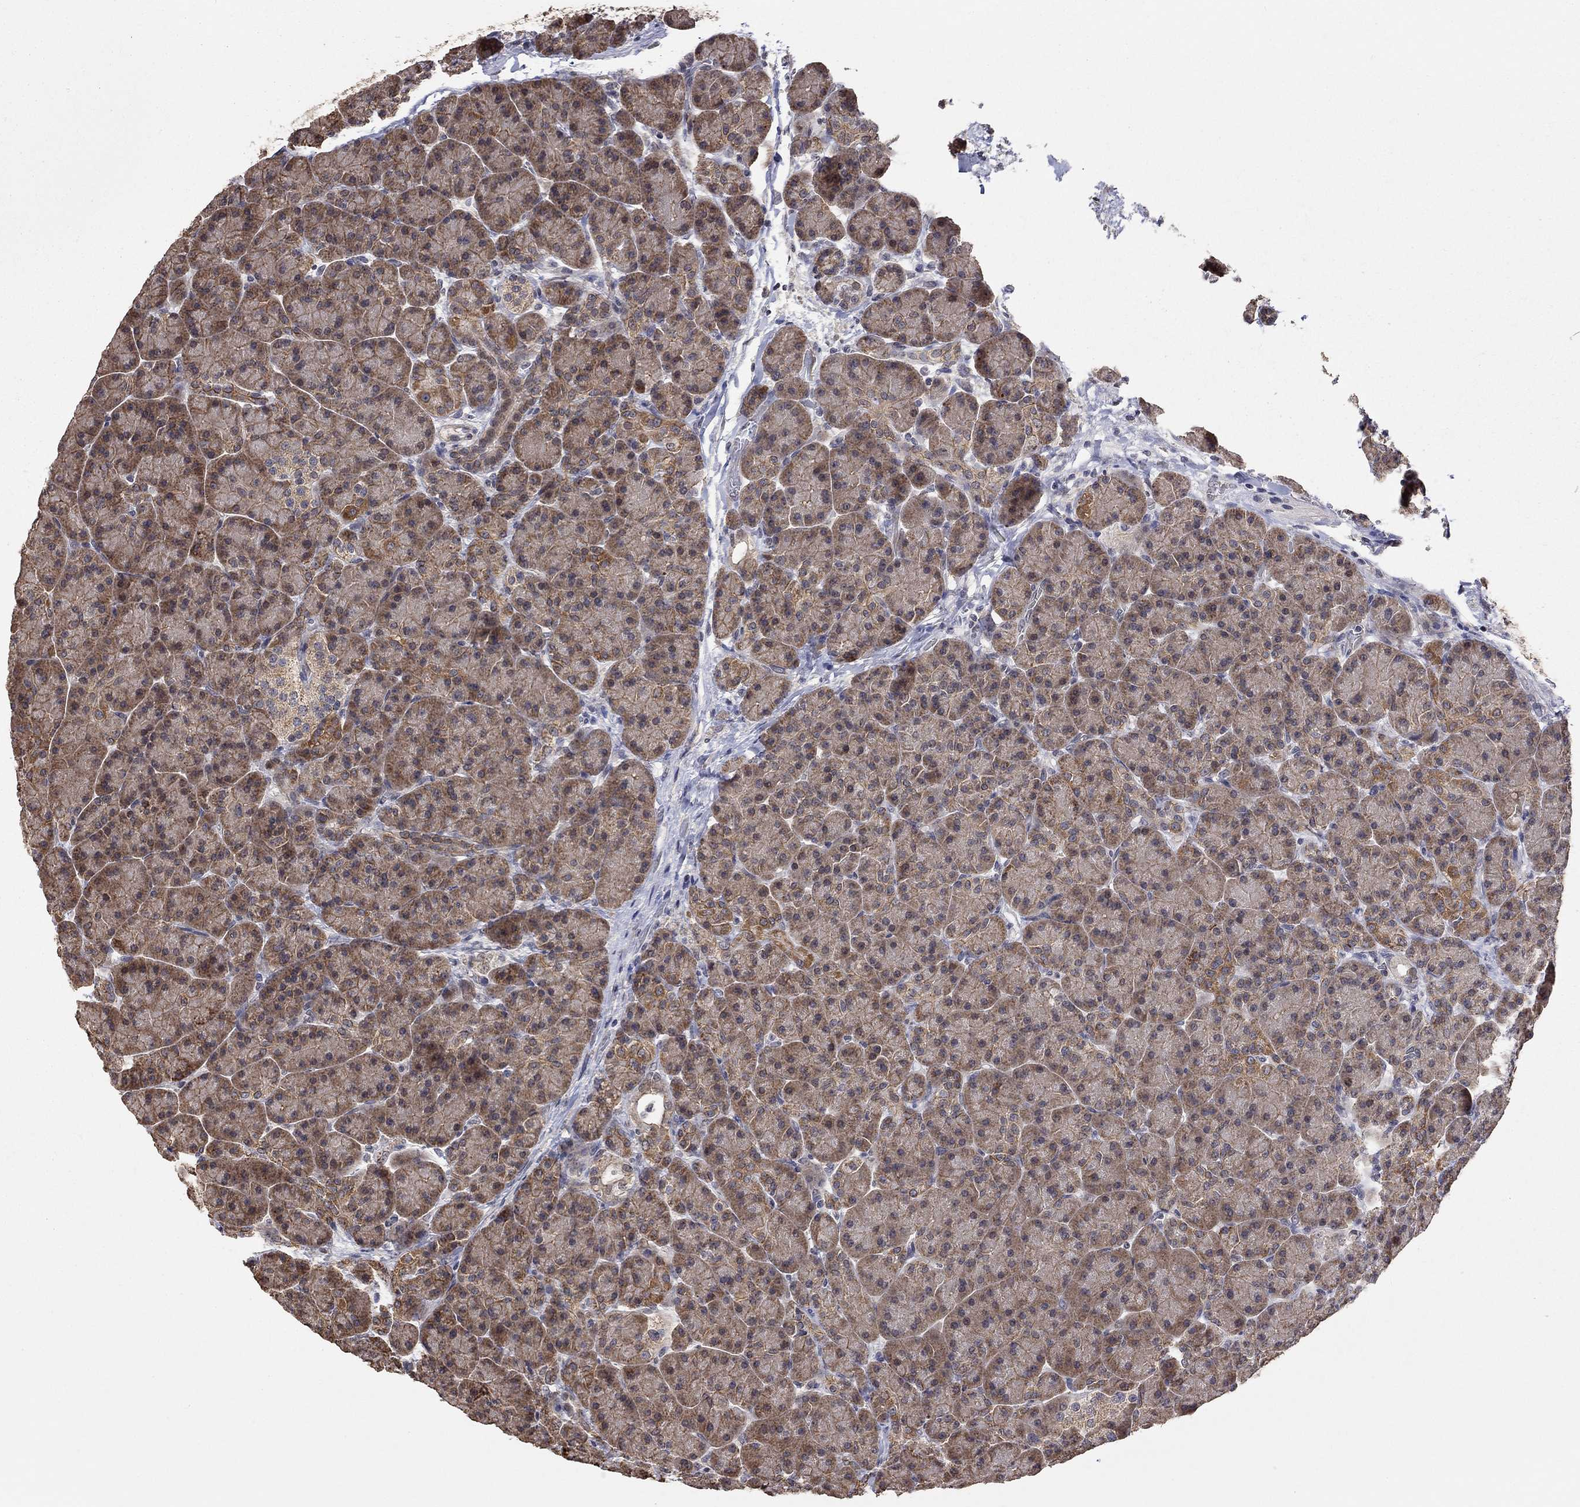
{"staining": {"intensity": "moderate", "quantity": "25%-75%", "location": "cytoplasmic/membranous"}, "tissue": "pancreas", "cell_type": "Exocrine glandular cells", "image_type": "normal", "snomed": [{"axis": "morphology", "description": "Normal tissue, NOS"}, {"axis": "topography", "description": "Pancreas"}], "caption": "Immunohistochemical staining of benign pancreas displays moderate cytoplasmic/membranous protein positivity in approximately 25%-75% of exocrine glandular cells. Using DAB (3,3'-diaminobenzidine) (brown) and hematoxylin (blue) stains, captured at high magnification using brightfield microscopy.", "gene": "ANKRA2", "patient": {"sex": "female", "age": 63}}